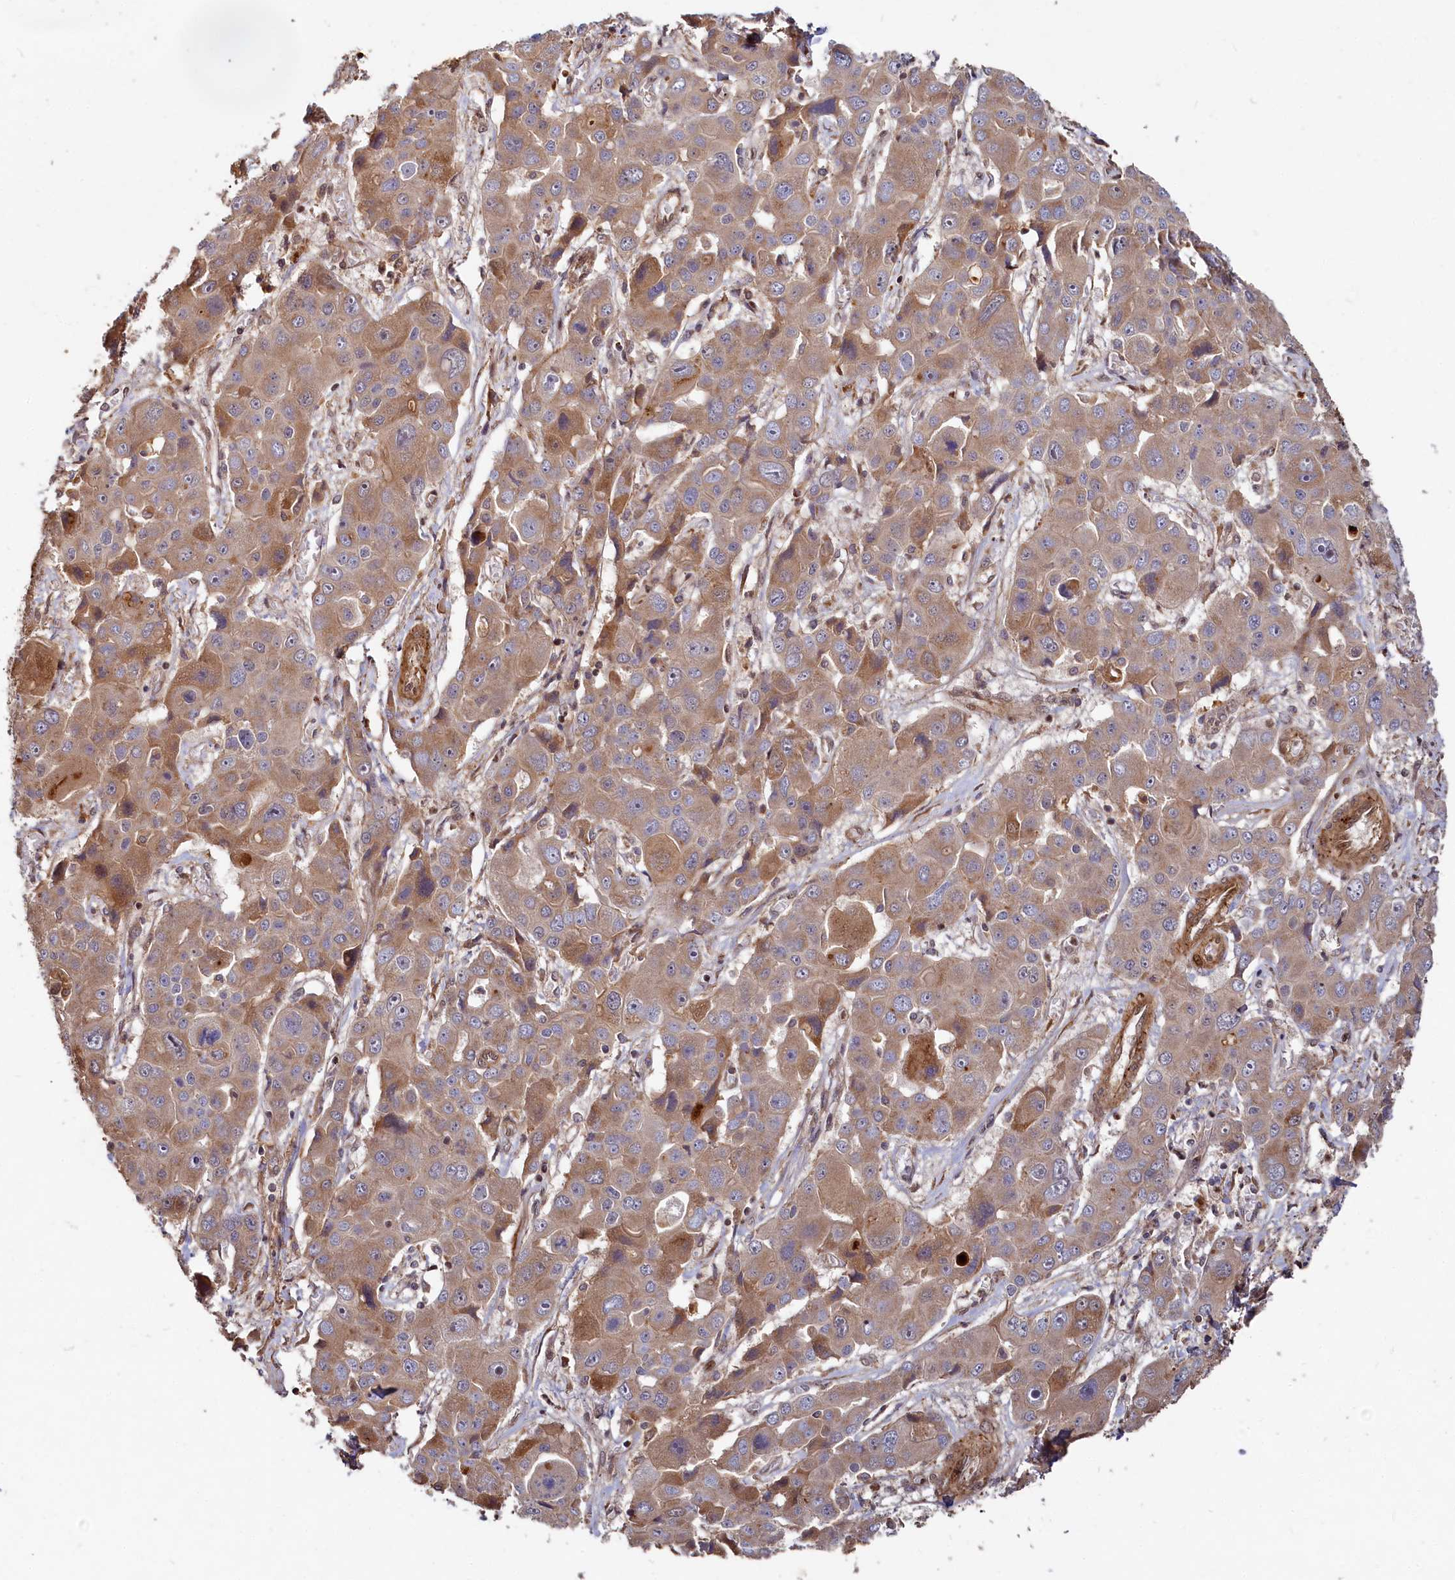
{"staining": {"intensity": "moderate", "quantity": ">75%", "location": "cytoplasmic/membranous"}, "tissue": "liver cancer", "cell_type": "Tumor cells", "image_type": "cancer", "snomed": [{"axis": "morphology", "description": "Cholangiocarcinoma"}, {"axis": "topography", "description": "Liver"}], "caption": "This photomicrograph exhibits IHC staining of liver cancer (cholangiocarcinoma), with medium moderate cytoplasmic/membranous staining in approximately >75% of tumor cells.", "gene": "TRIM23", "patient": {"sex": "male", "age": 67}}